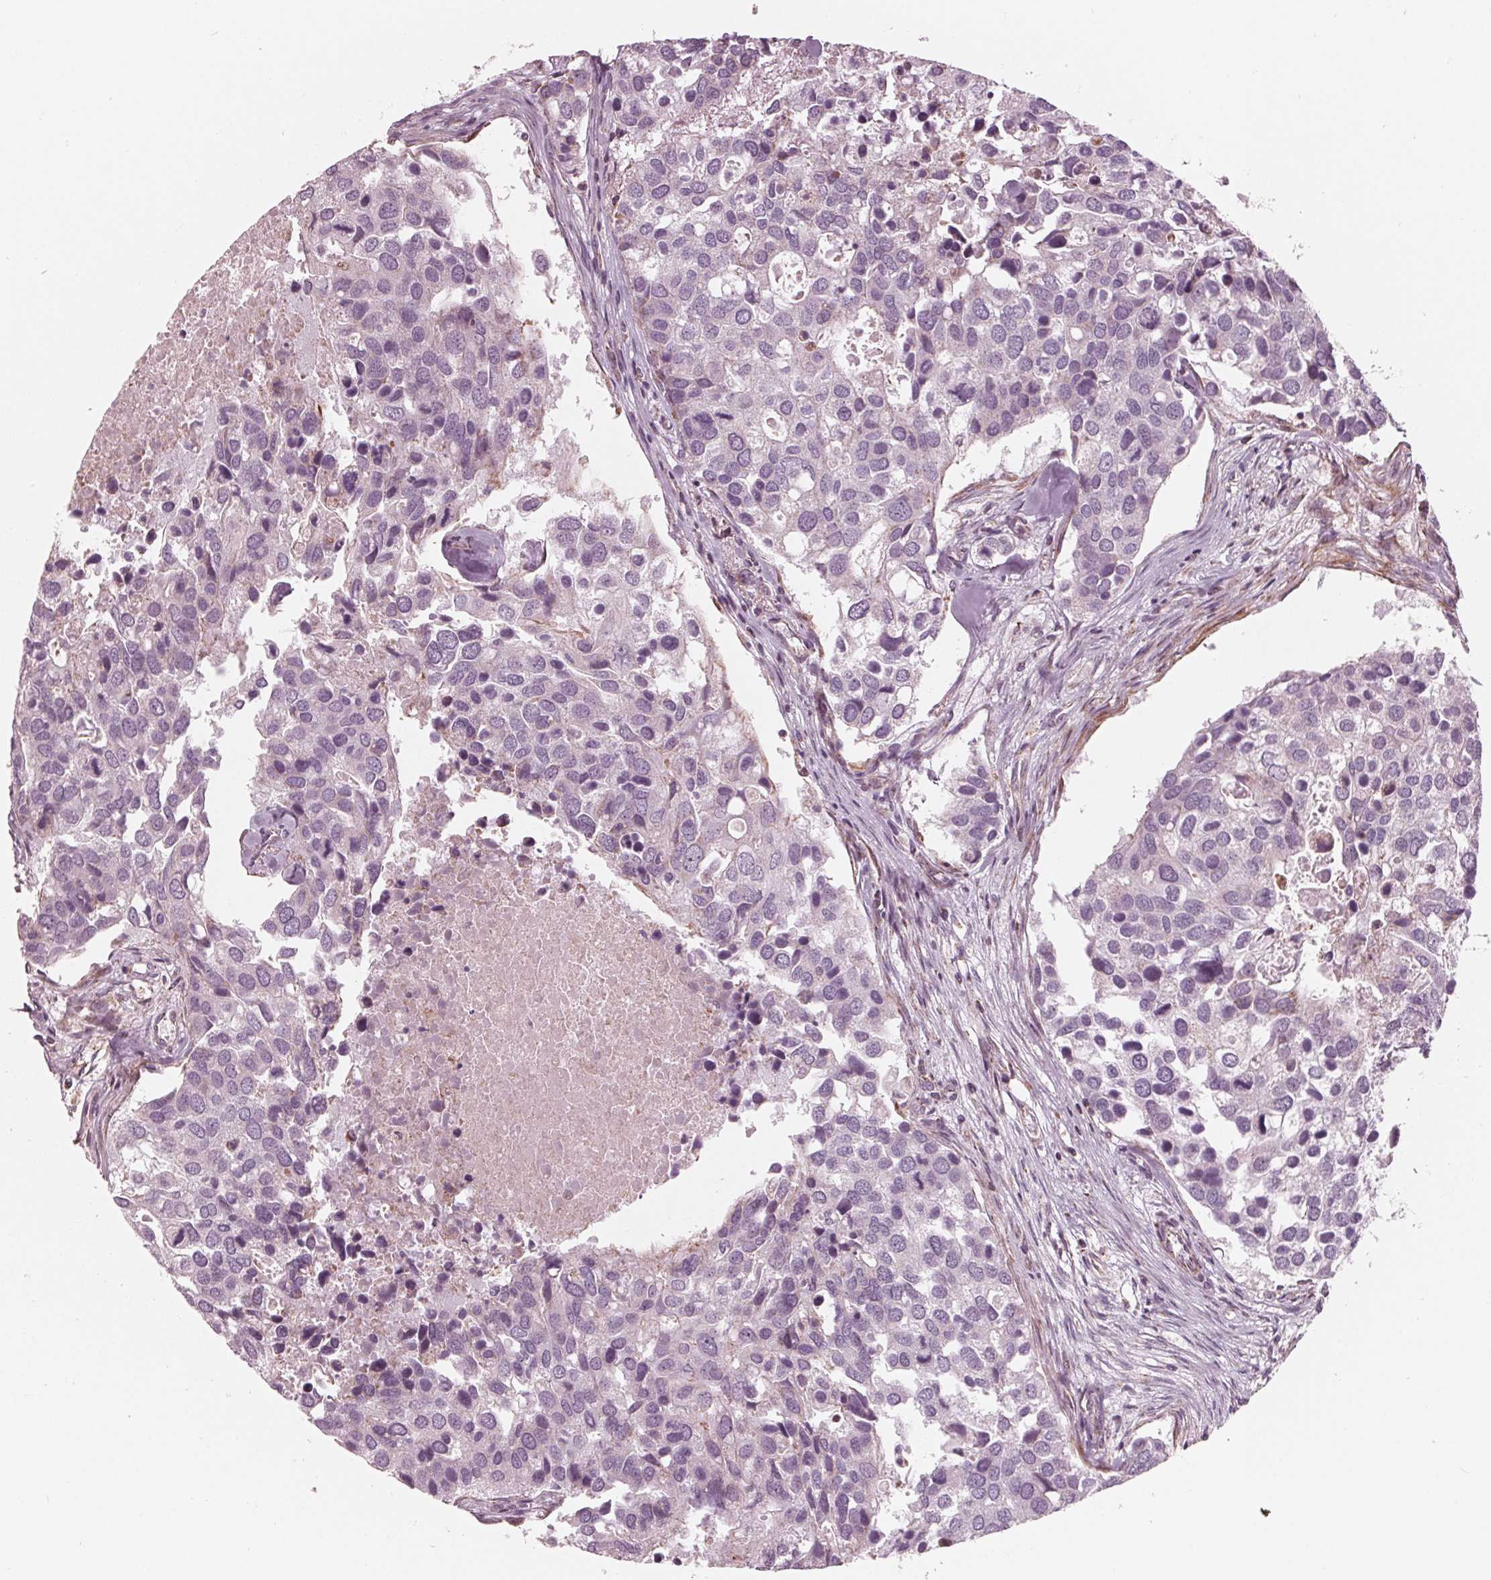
{"staining": {"intensity": "negative", "quantity": "none", "location": "none"}, "tissue": "breast cancer", "cell_type": "Tumor cells", "image_type": "cancer", "snomed": [{"axis": "morphology", "description": "Duct carcinoma"}, {"axis": "topography", "description": "Breast"}], "caption": "Intraductal carcinoma (breast) was stained to show a protein in brown. There is no significant staining in tumor cells. The staining was performed using DAB (3,3'-diaminobenzidine) to visualize the protein expression in brown, while the nuclei were stained in blue with hematoxylin (Magnification: 20x).", "gene": "DCAF4L2", "patient": {"sex": "female", "age": 83}}